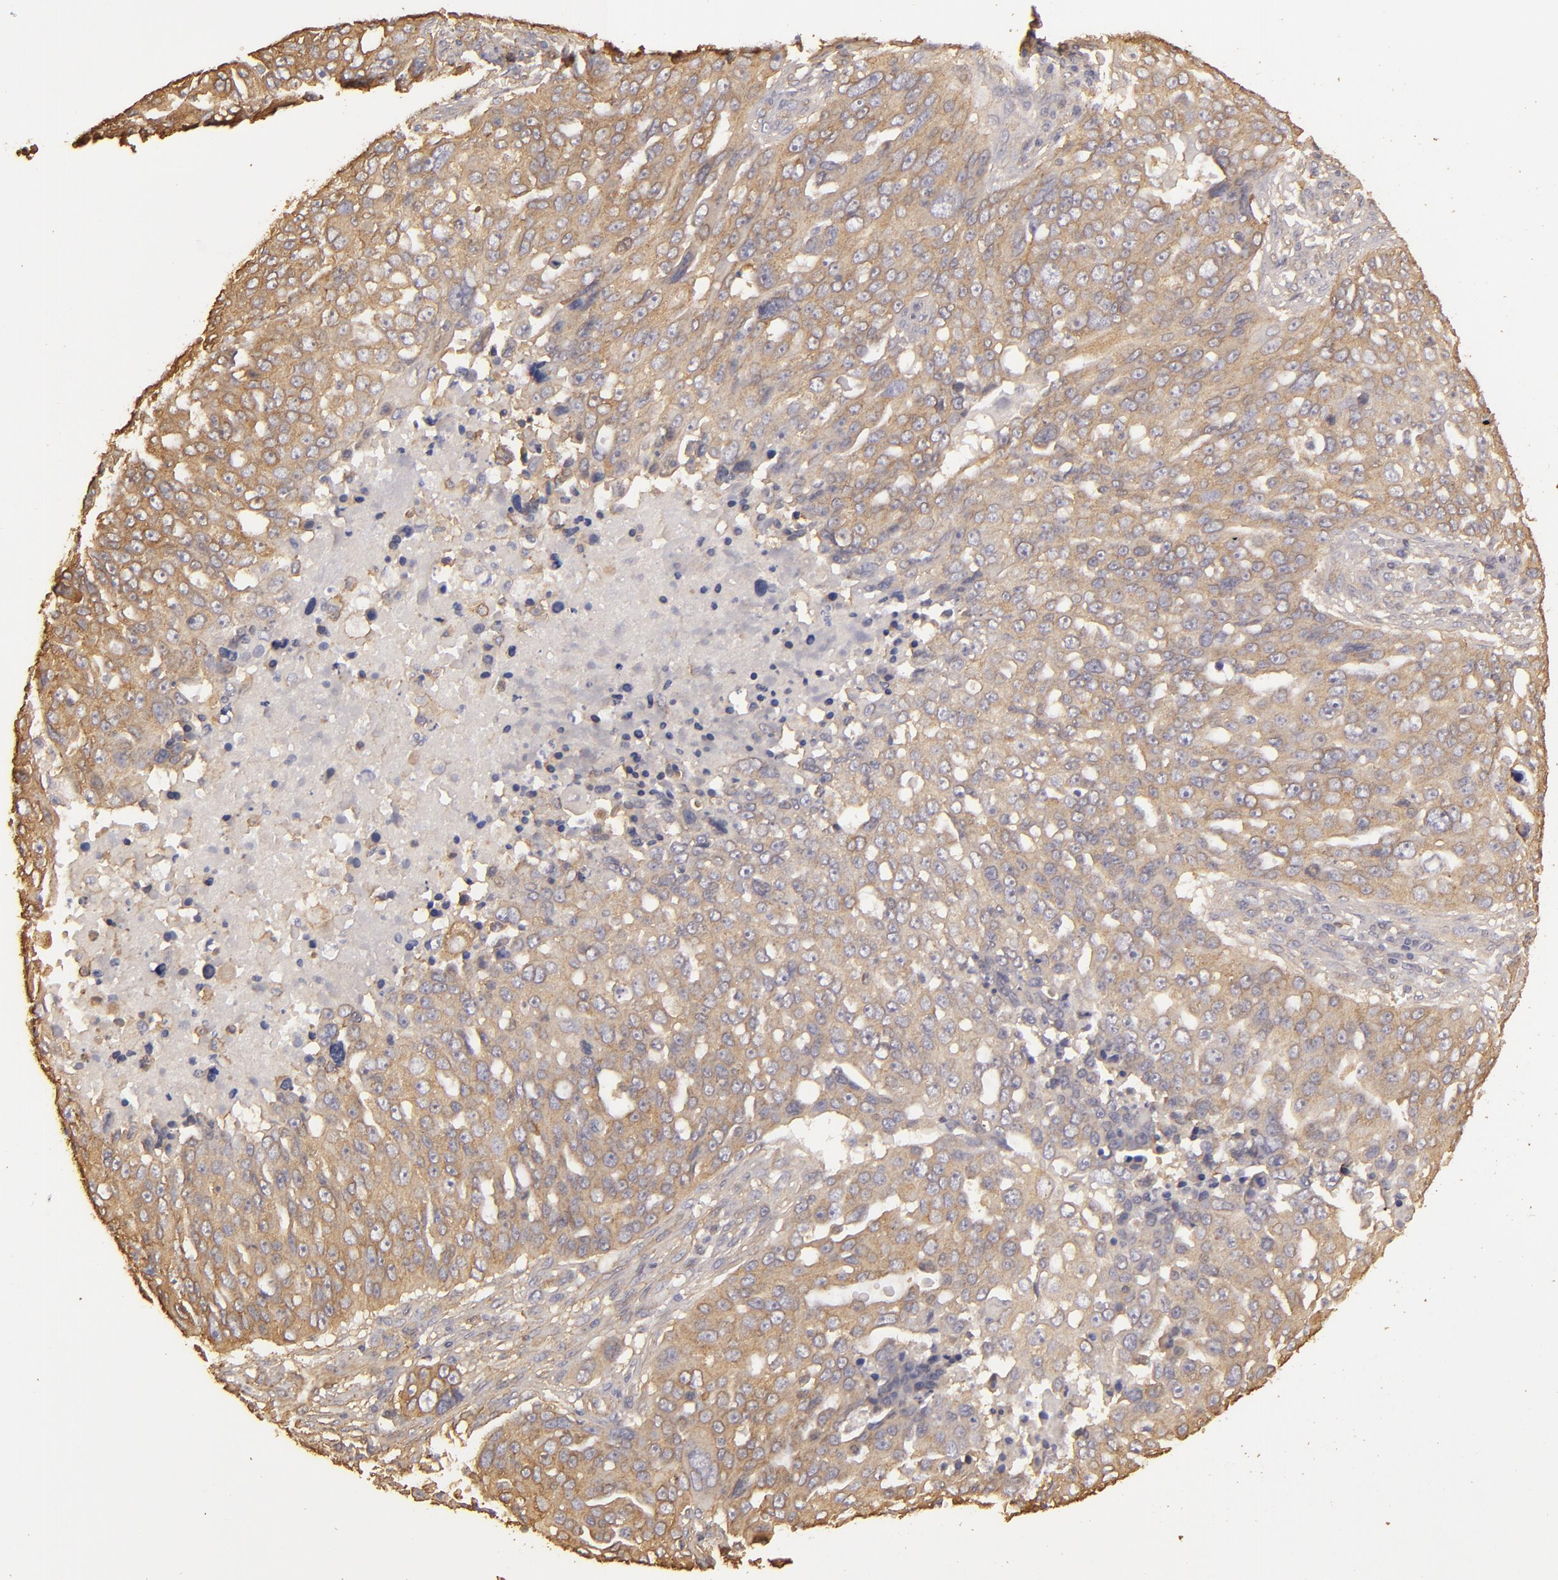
{"staining": {"intensity": "weak", "quantity": ">75%", "location": "cytoplasmic/membranous"}, "tissue": "ovarian cancer", "cell_type": "Tumor cells", "image_type": "cancer", "snomed": [{"axis": "morphology", "description": "Carcinoma, endometroid"}, {"axis": "topography", "description": "Ovary"}], "caption": "Immunohistochemistry photomicrograph of human ovarian endometroid carcinoma stained for a protein (brown), which exhibits low levels of weak cytoplasmic/membranous positivity in approximately >75% of tumor cells.", "gene": "HSPB6", "patient": {"sex": "female", "age": 75}}